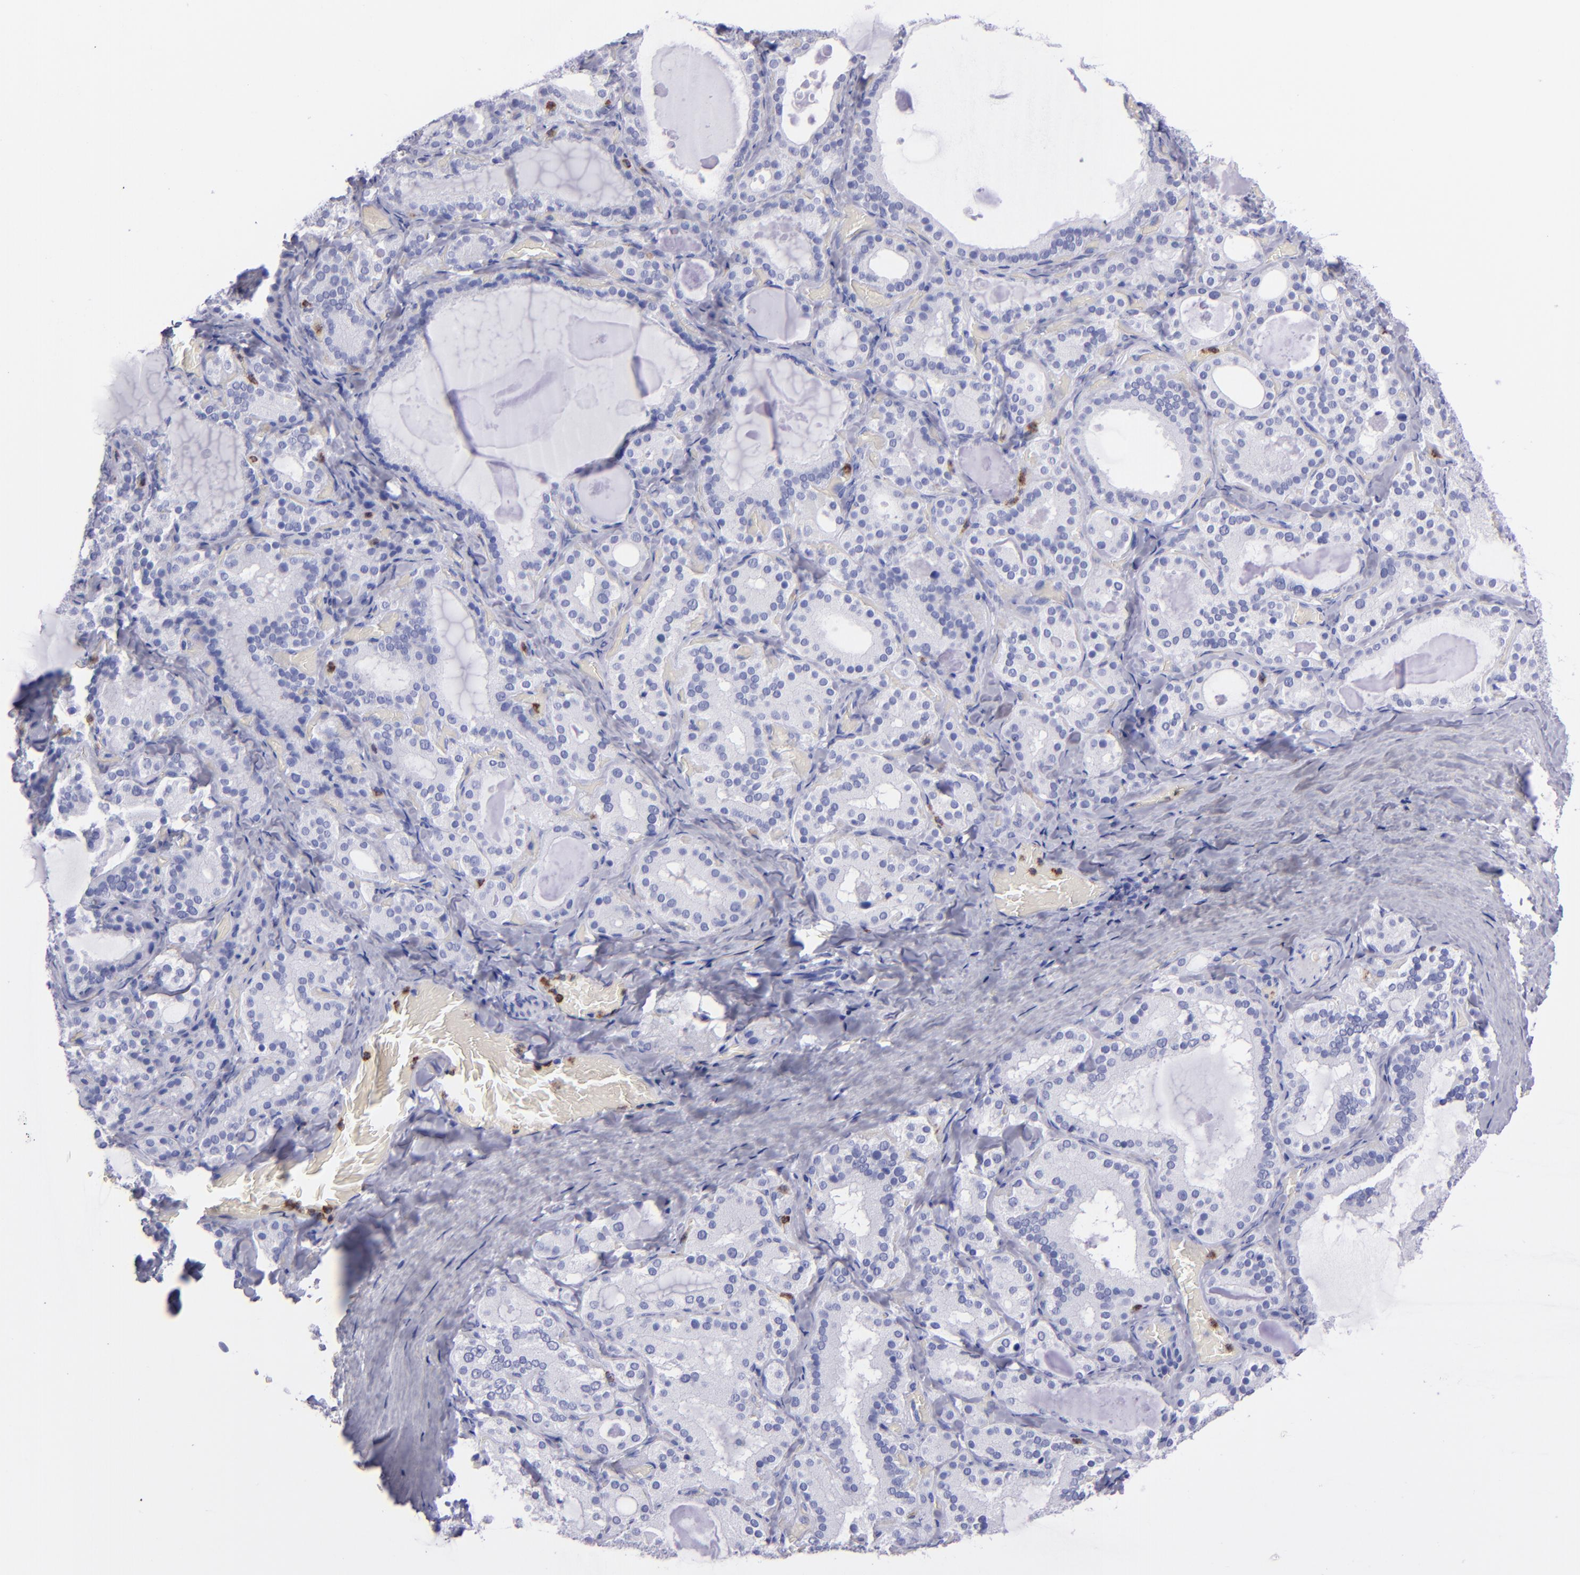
{"staining": {"intensity": "negative", "quantity": "none", "location": "none"}, "tissue": "thyroid gland", "cell_type": "Glandular cells", "image_type": "normal", "snomed": [{"axis": "morphology", "description": "Normal tissue, NOS"}, {"axis": "topography", "description": "Thyroid gland"}], "caption": "This histopathology image is of unremarkable thyroid gland stained with immunohistochemistry (IHC) to label a protein in brown with the nuclei are counter-stained blue. There is no positivity in glandular cells.", "gene": "CR1", "patient": {"sex": "female", "age": 33}}